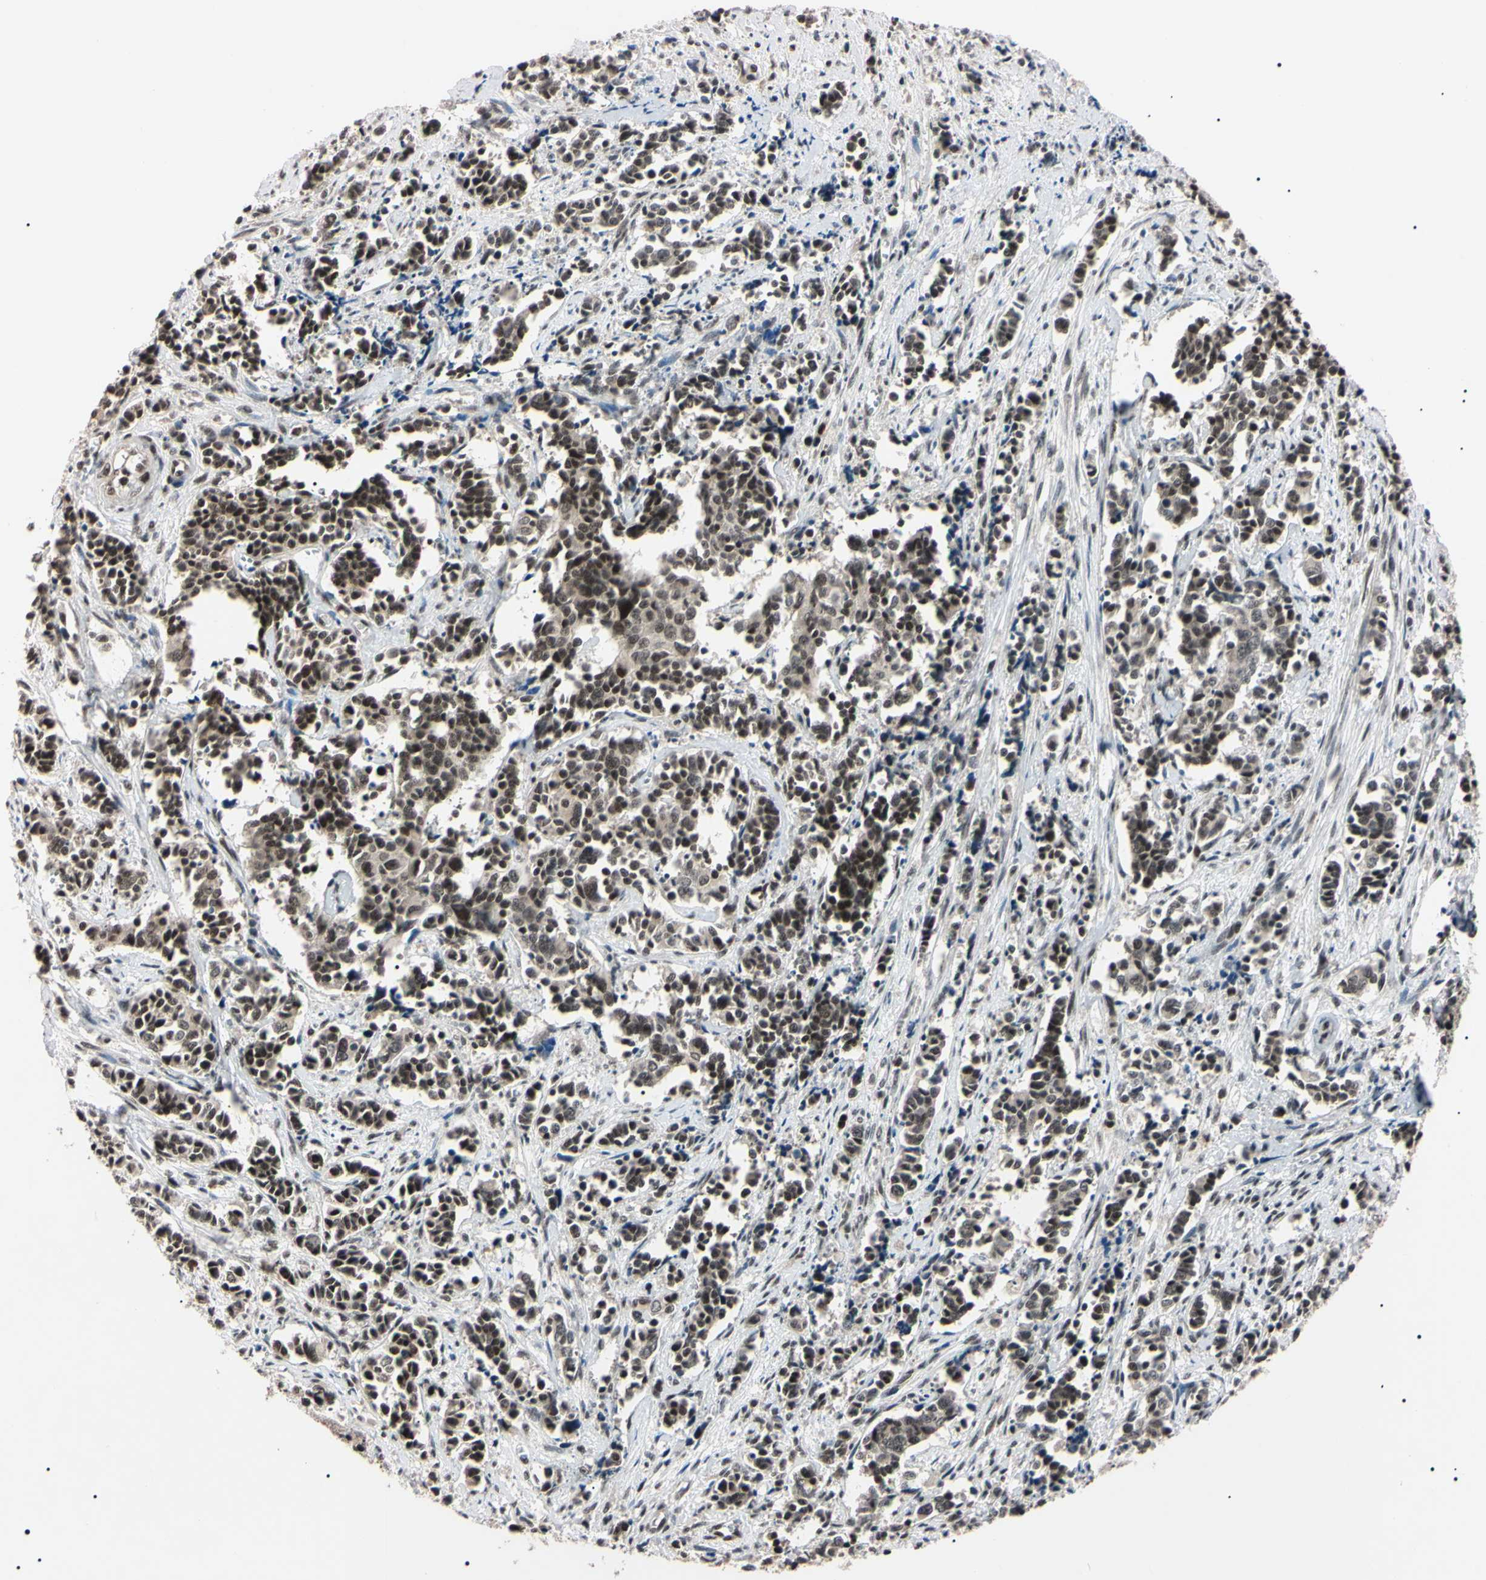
{"staining": {"intensity": "strong", "quantity": "<25%", "location": "nuclear"}, "tissue": "cervical cancer", "cell_type": "Tumor cells", "image_type": "cancer", "snomed": [{"axis": "morphology", "description": "Normal tissue, NOS"}, {"axis": "morphology", "description": "Squamous cell carcinoma, NOS"}, {"axis": "topography", "description": "Cervix"}], "caption": "Strong nuclear expression is seen in about <25% of tumor cells in cervical squamous cell carcinoma. The staining is performed using DAB brown chromogen to label protein expression. The nuclei are counter-stained blue using hematoxylin.", "gene": "YY1", "patient": {"sex": "female", "age": 35}}